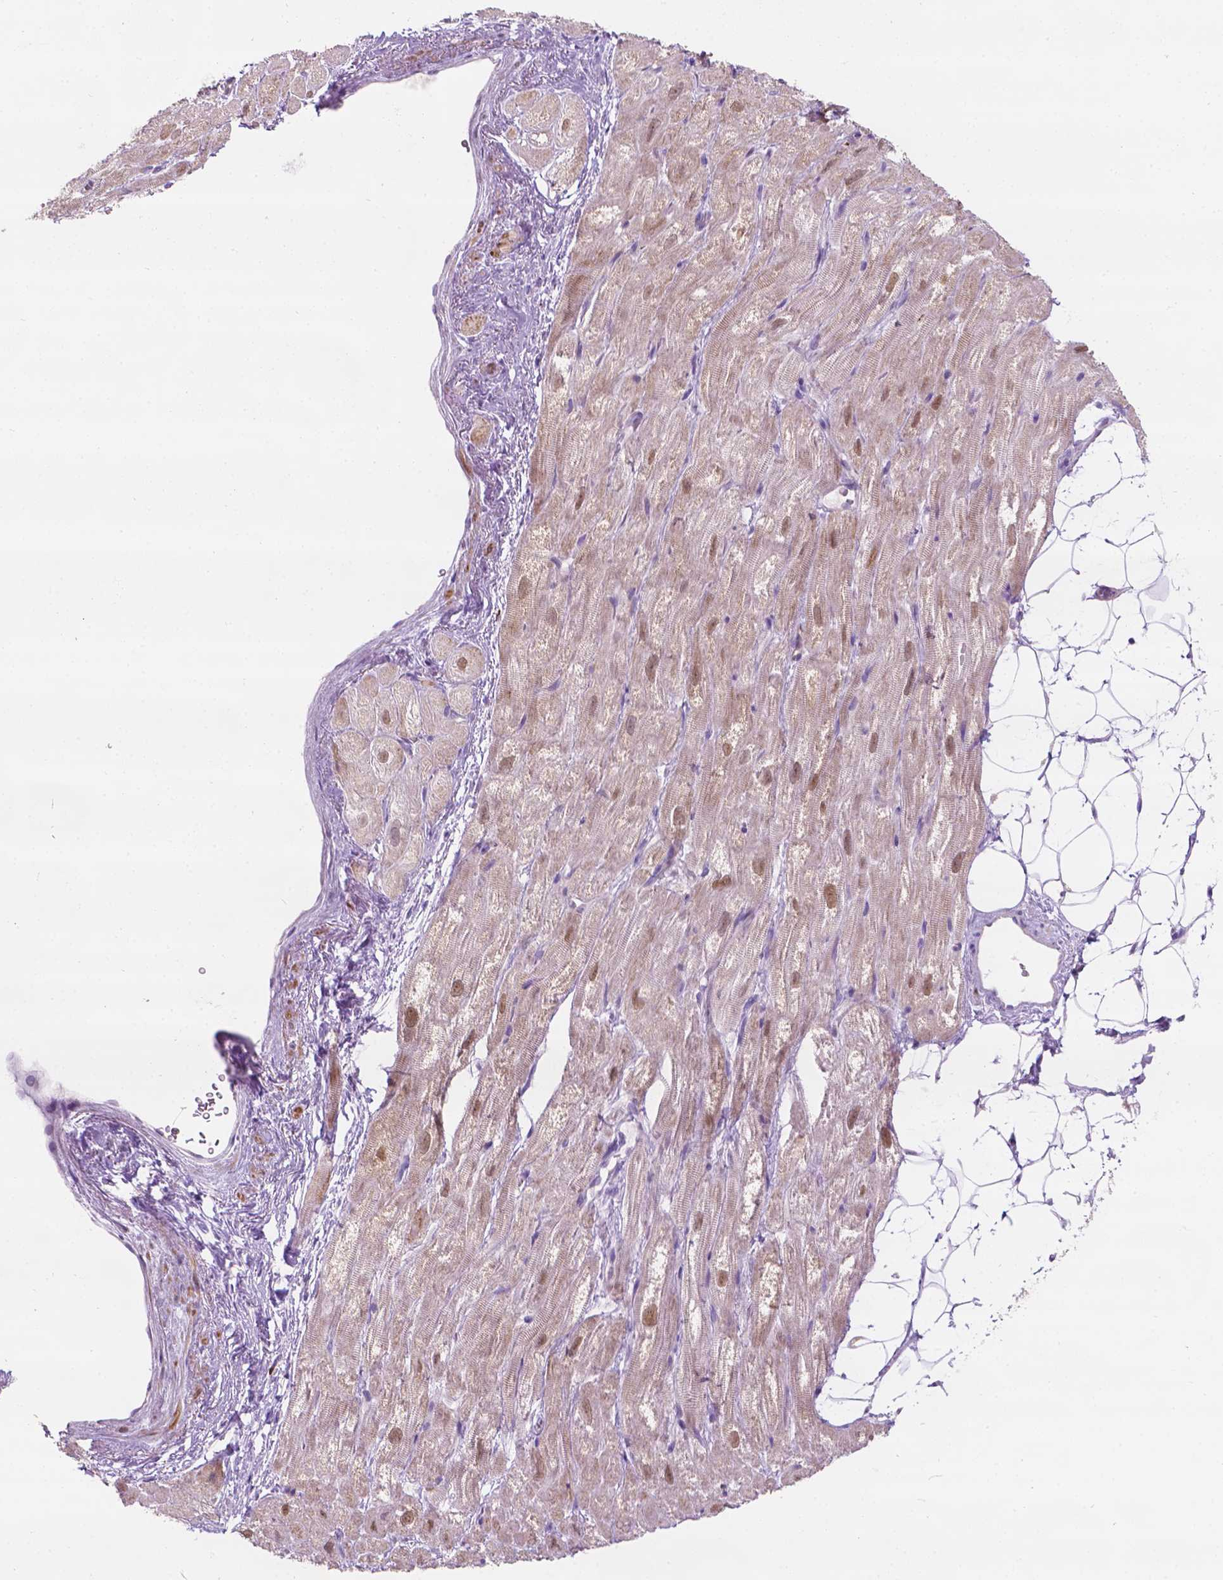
{"staining": {"intensity": "moderate", "quantity": "<25%", "location": "cytoplasmic/membranous,nuclear"}, "tissue": "heart muscle", "cell_type": "Cardiomyocytes", "image_type": "normal", "snomed": [{"axis": "morphology", "description": "Normal tissue, NOS"}, {"axis": "topography", "description": "Heart"}], "caption": "Immunohistochemical staining of normal heart muscle reveals <25% levels of moderate cytoplasmic/membranous,nuclear protein staining in about <25% of cardiomyocytes. (DAB = brown stain, brightfield microscopy at high magnification).", "gene": "NOS1AP", "patient": {"sex": "female", "age": 69}}